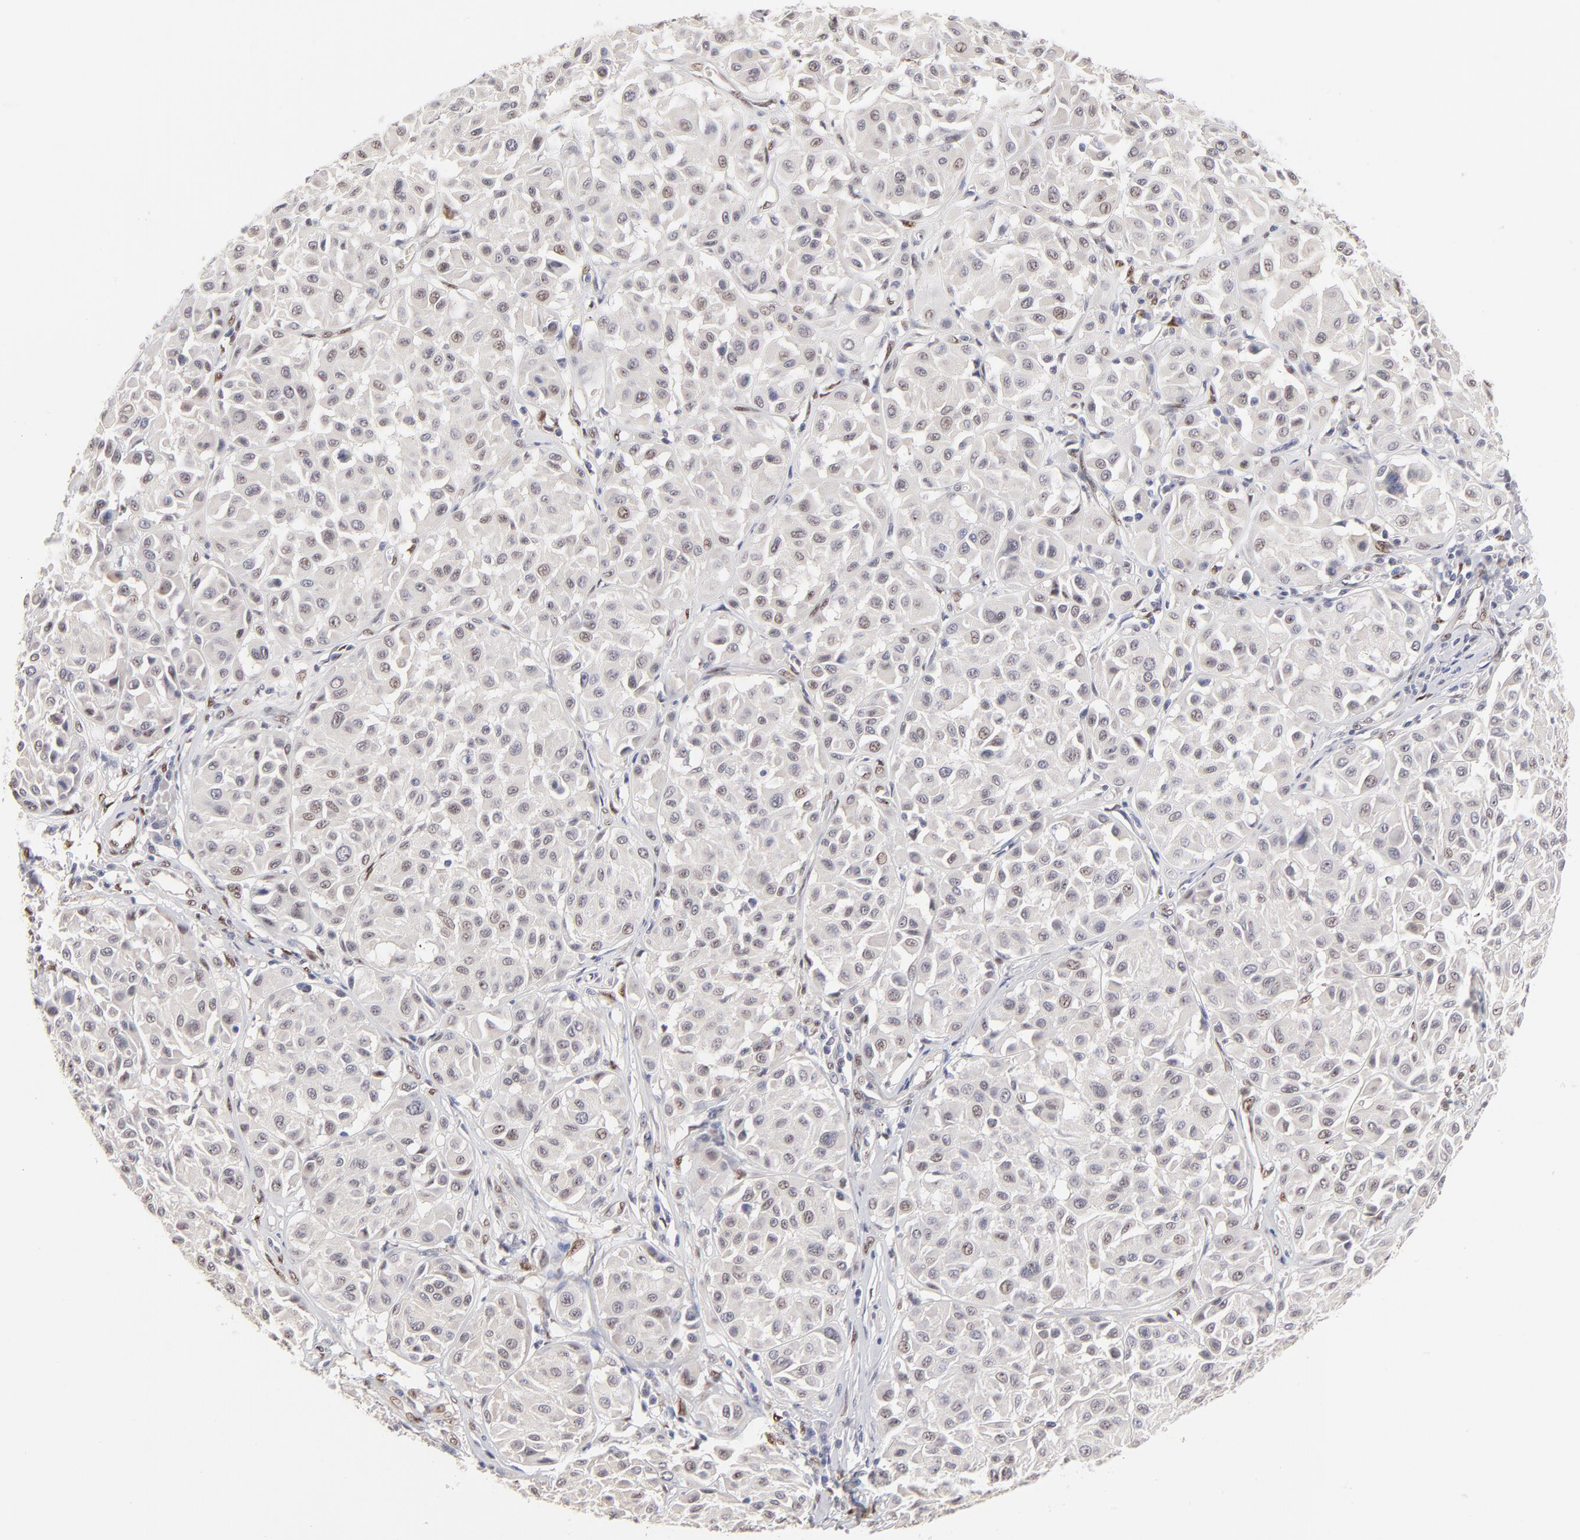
{"staining": {"intensity": "negative", "quantity": "none", "location": "none"}, "tissue": "melanoma", "cell_type": "Tumor cells", "image_type": "cancer", "snomed": [{"axis": "morphology", "description": "Malignant melanoma, Metastatic site"}, {"axis": "topography", "description": "Soft tissue"}], "caption": "Tumor cells are negative for brown protein staining in melanoma.", "gene": "STAT3", "patient": {"sex": "male", "age": 41}}